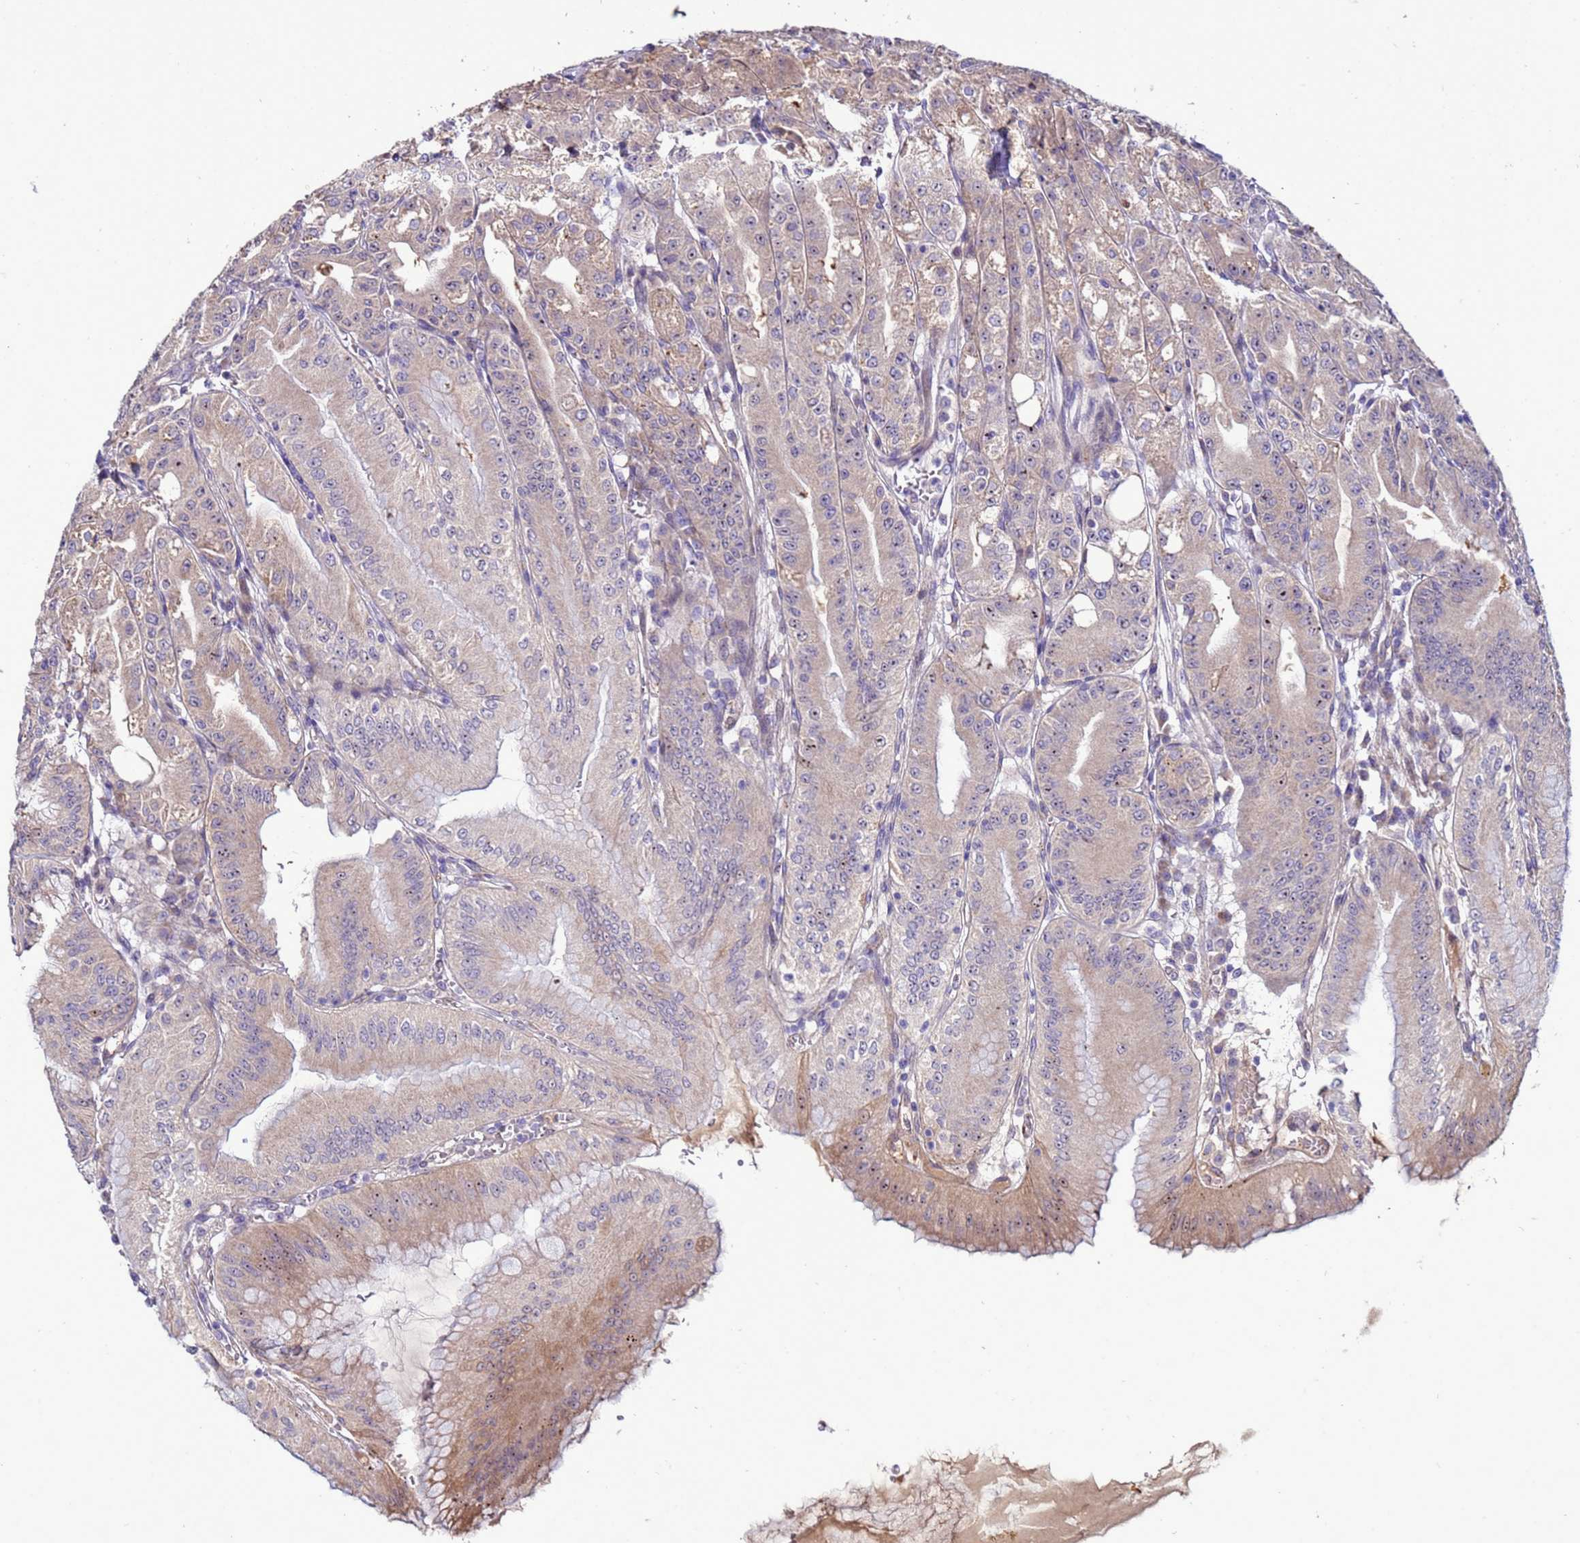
{"staining": {"intensity": "moderate", "quantity": "25%-75%", "location": "cytoplasmic/membranous,nuclear"}, "tissue": "stomach", "cell_type": "Glandular cells", "image_type": "normal", "snomed": [{"axis": "morphology", "description": "Normal tissue, NOS"}, {"axis": "topography", "description": "Stomach, upper"}, {"axis": "topography", "description": "Stomach, lower"}], "caption": "A histopathology image of human stomach stained for a protein reveals moderate cytoplasmic/membranous,nuclear brown staining in glandular cells.", "gene": "NOL8", "patient": {"sex": "male", "age": 71}}